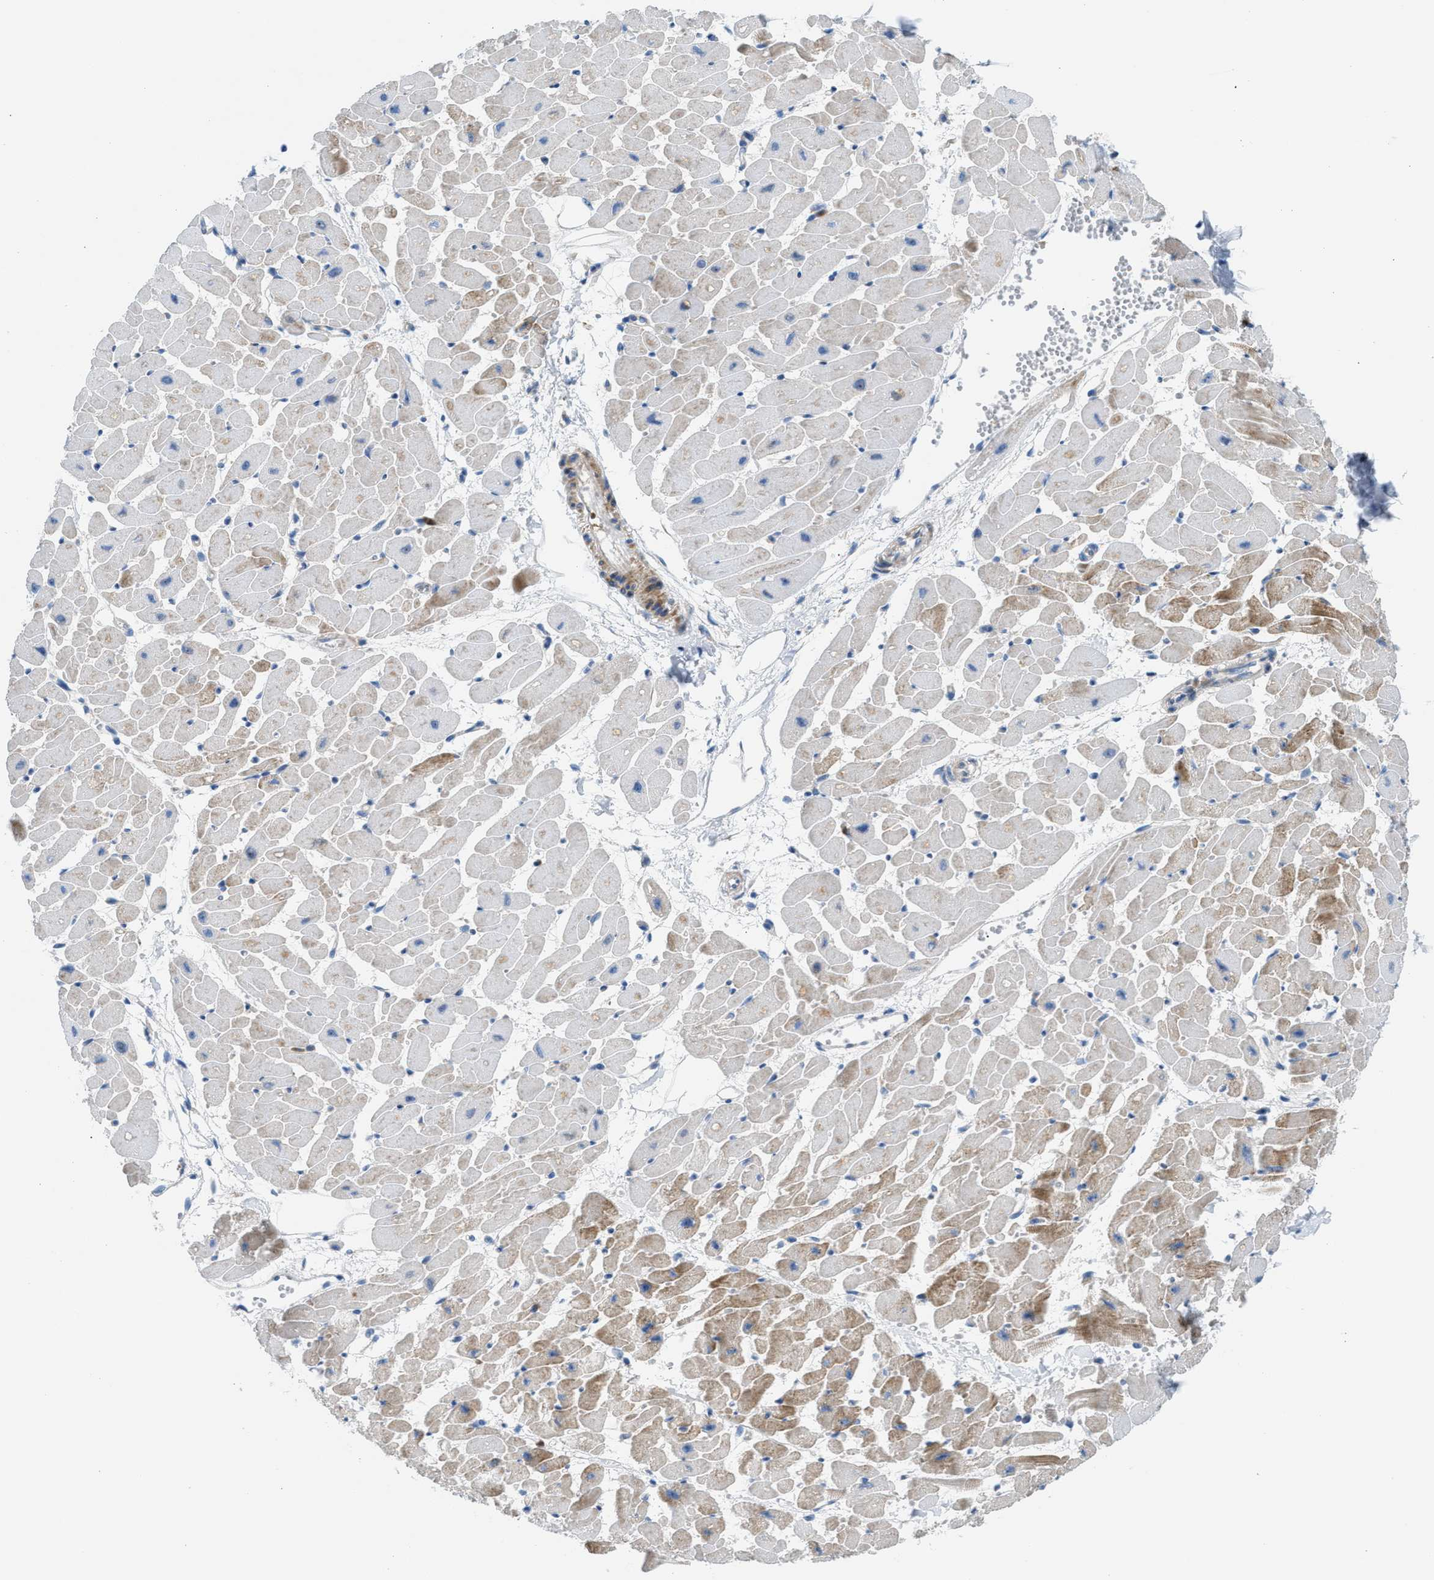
{"staining": {"intensity": "moderate", "quantity": "25%-75%", "location": "cytoplasmic/membranous"}, "tissue": "heart muscle", "cell_type": "Cardiomyocytes", "image_type": "normal", "snomed": [{"axis": "morphology", "description": "Normal tissue, NOS"}, {"axis": "topography", "description": "Heart"}], "caption": "Immunohistochemistry (IHC) micrograph of normal heart muscle: heart muscle stained using immunohistochemistry (IHC) shows medium levels of moderate protein expression localized specifically in the cytoplasmic/membranous of cardiomyocytes, appearing as a cytoplasmic/membranous brown color.", "gene": "TPH1", "patient": {"sex": "female", "age": 19}}